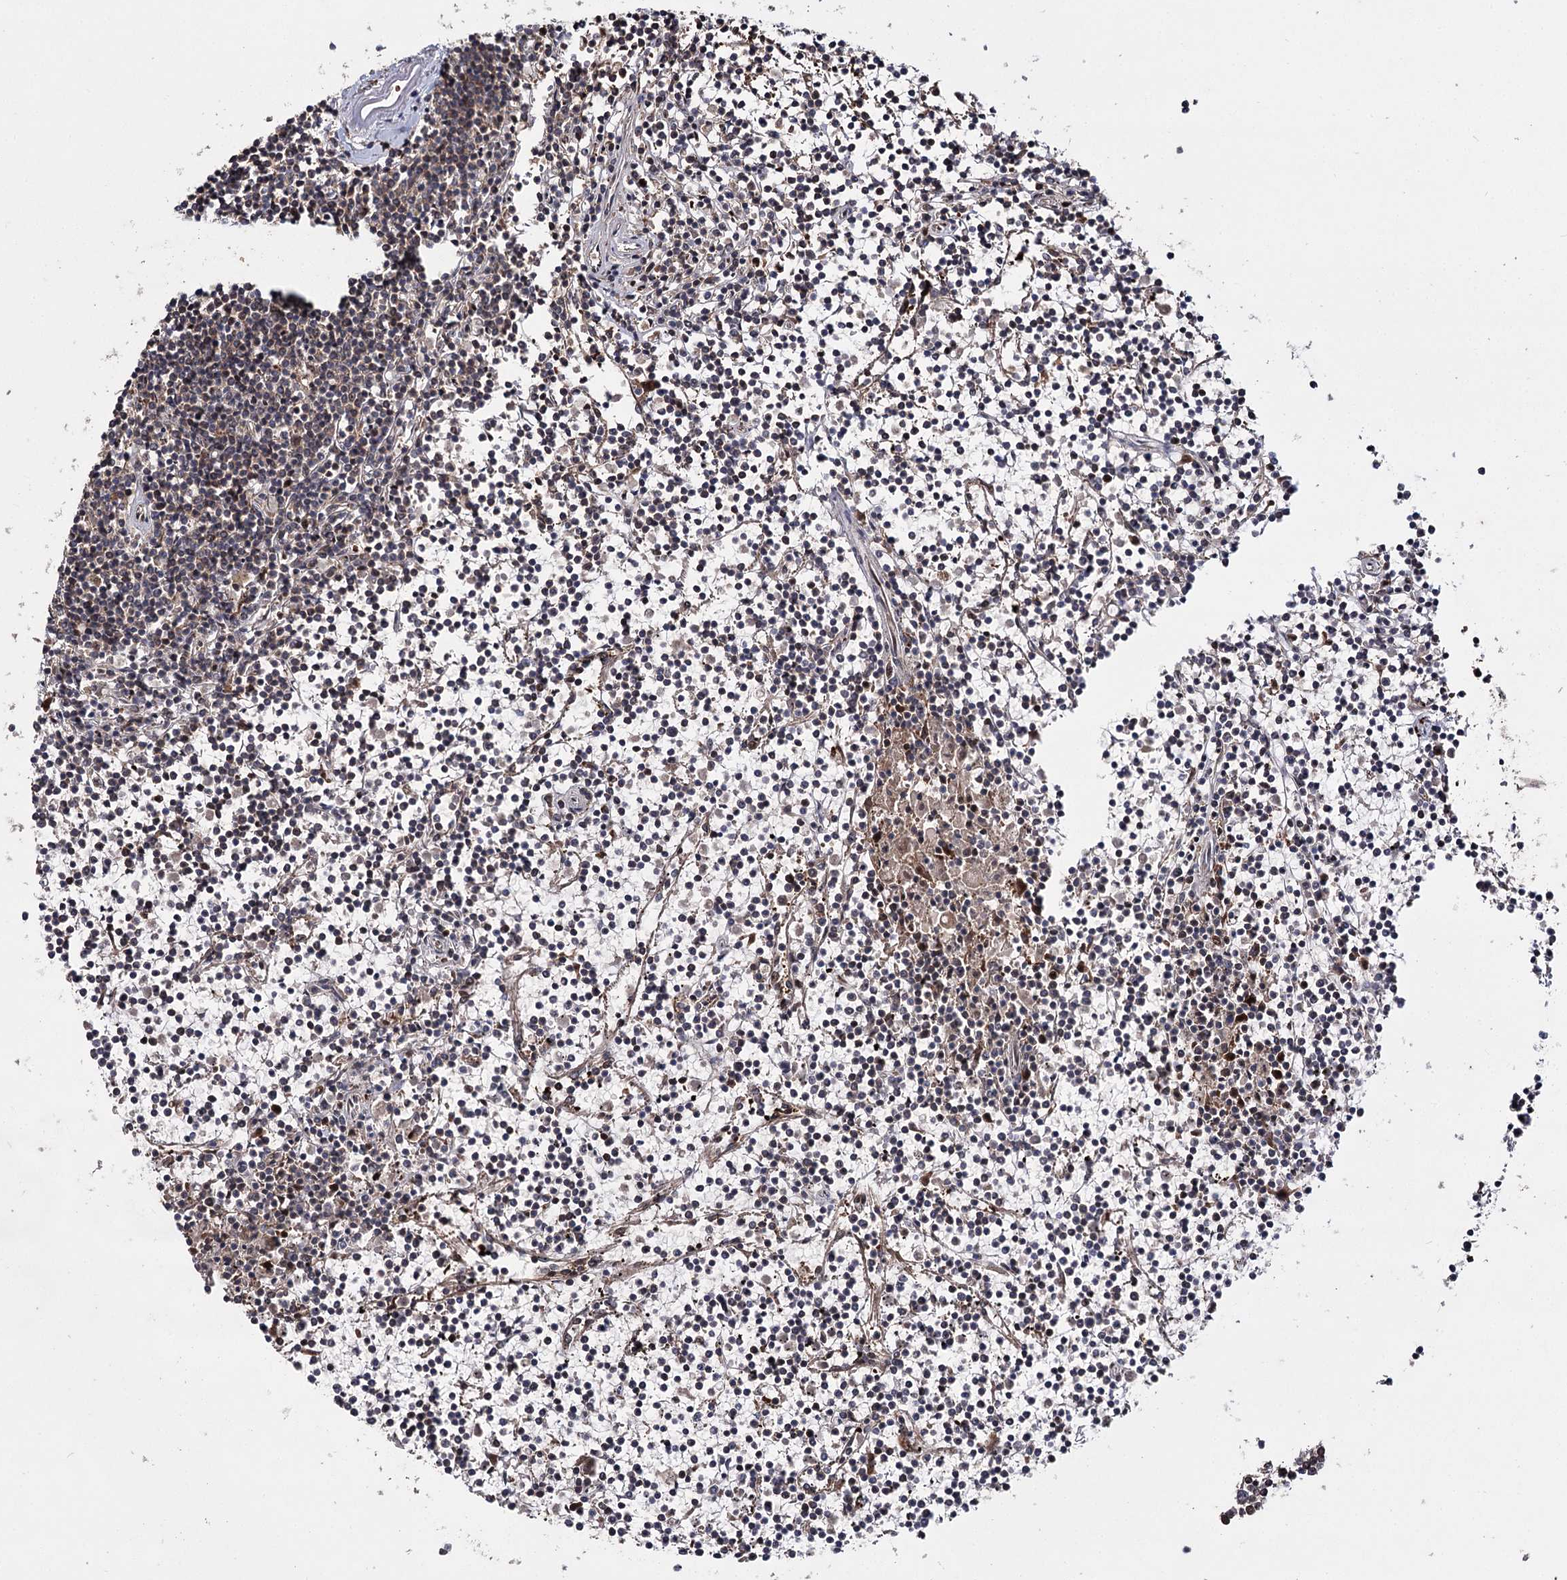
{"staining": {"intensity": "moderate", "quantity": "<25%", "location": "cytoplasmic/membranous,nuclear"}, "tissue": "lymphoma", "cell_type": "Tumor cells", "image_type": "cancer", "snomed": [{"axis": "morphology", "description": "Malignant lymphoma, non-Hodgkin's type, Low grade"}, {"axis": "topography", "description": "Spleen"}], "caption": "DAB immunohistochemical staining of malignant lymphoma, non-Hodgkin's type (low-grade) displays moderate cytoplasmic/membranous and nuclear protein positivity in about <25% of tumor cells.", "gene": "MKNK2", "patient": {"sex": "female", "age": 19}}